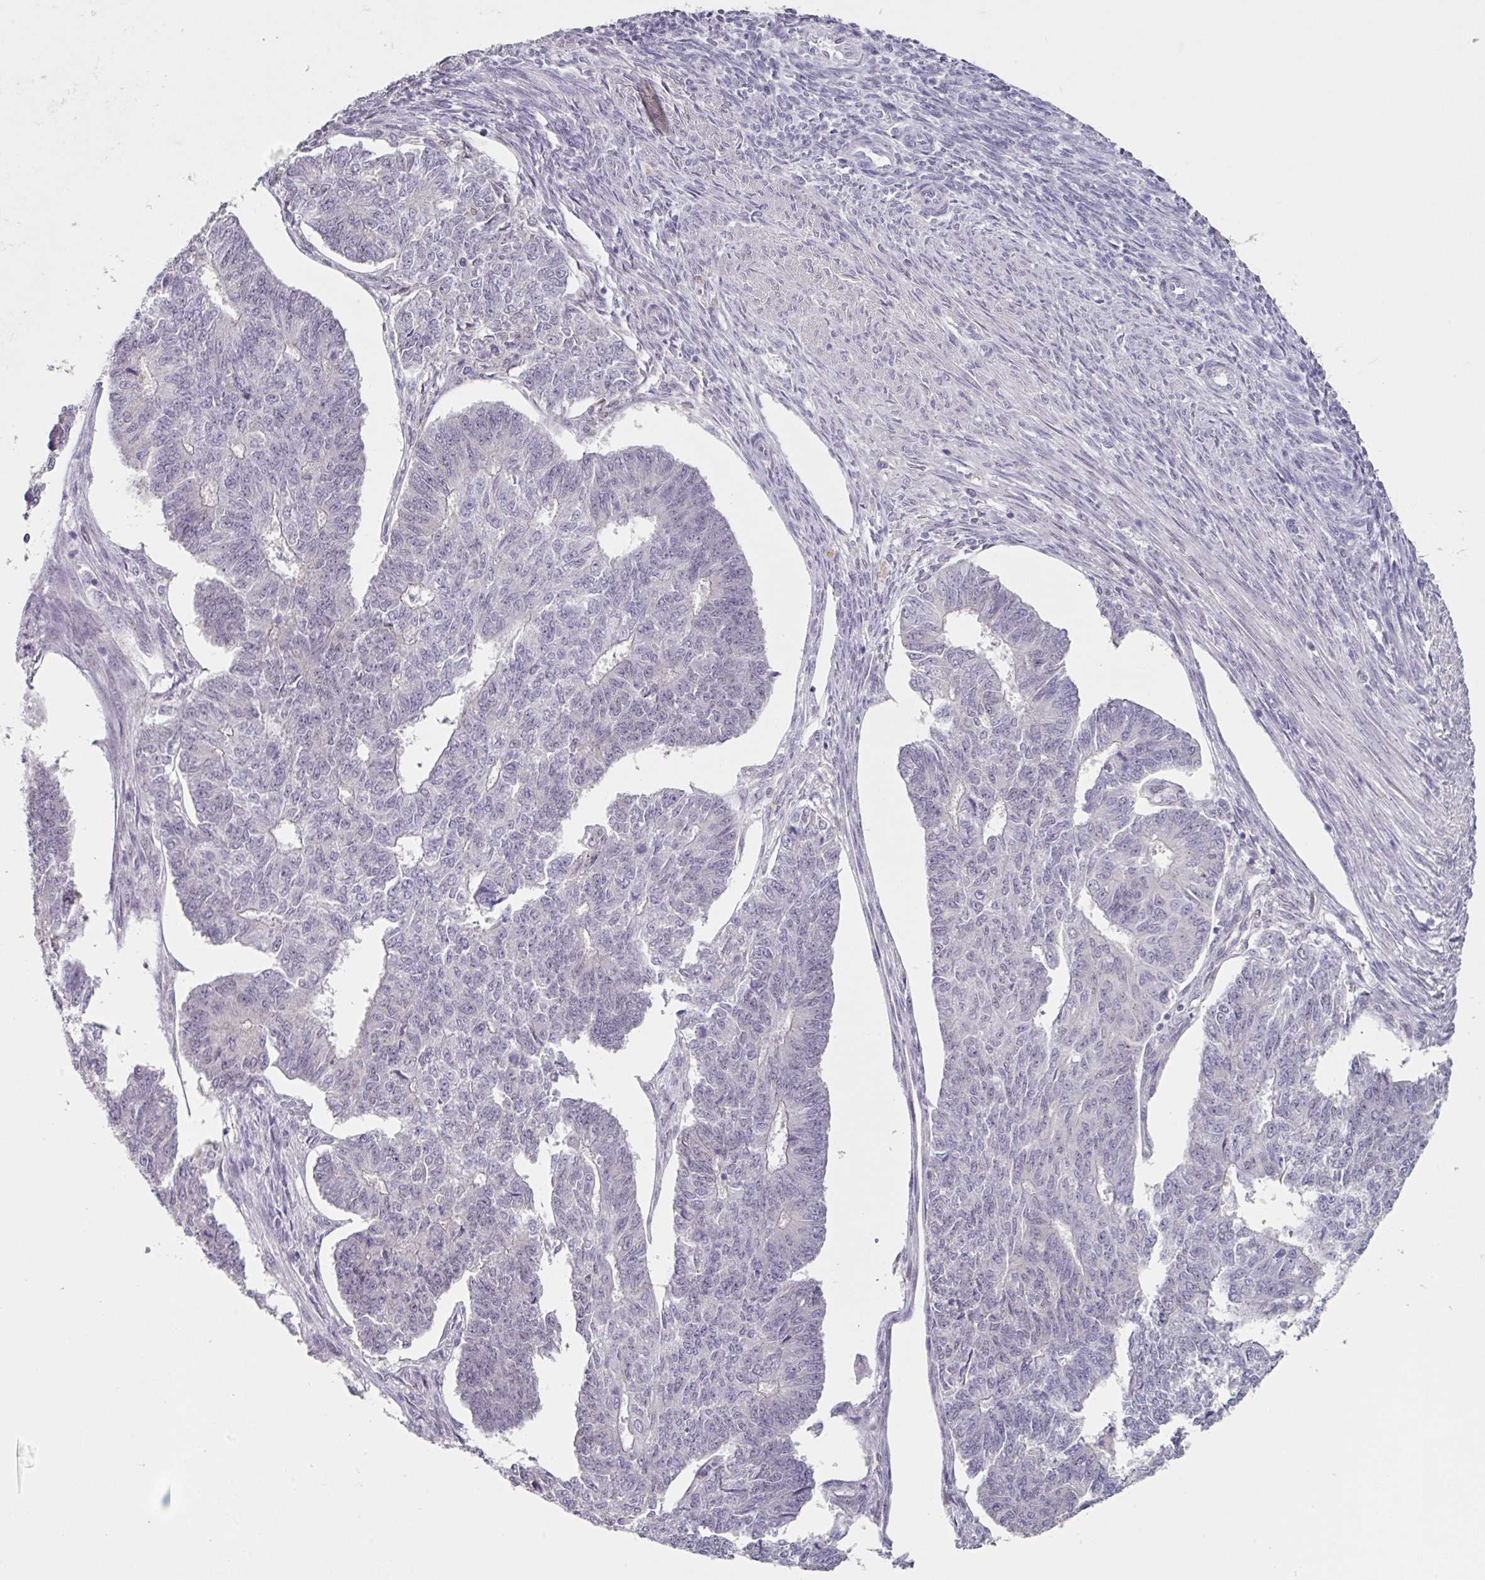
{"staining": {"intensity": "negative", "quantity": "none", "location": "none"}, "tissue": "endometrial cancer", "cell_type": "Tumor cells", "image_type": "cancer", "snomed": [{"axis": "morphology", "description": "Adenocarcinoma, NOS"}, {"axis": "topography", "description": "Endometrium"}], "caption": "Immunohistochemistry micrograph of endometrial adenocarcinoma stained for a protein (brown), which shows no expression in tumor cells. The staining was performed using DAB (3,3'-diaminobenzidine) to visualize the protein expression in brown, while the nuclei were stained in blue with hematoxylin (Magnification: 20x).", "gene": "ELK1", "patient": {"sex": "female", "age": 32}}